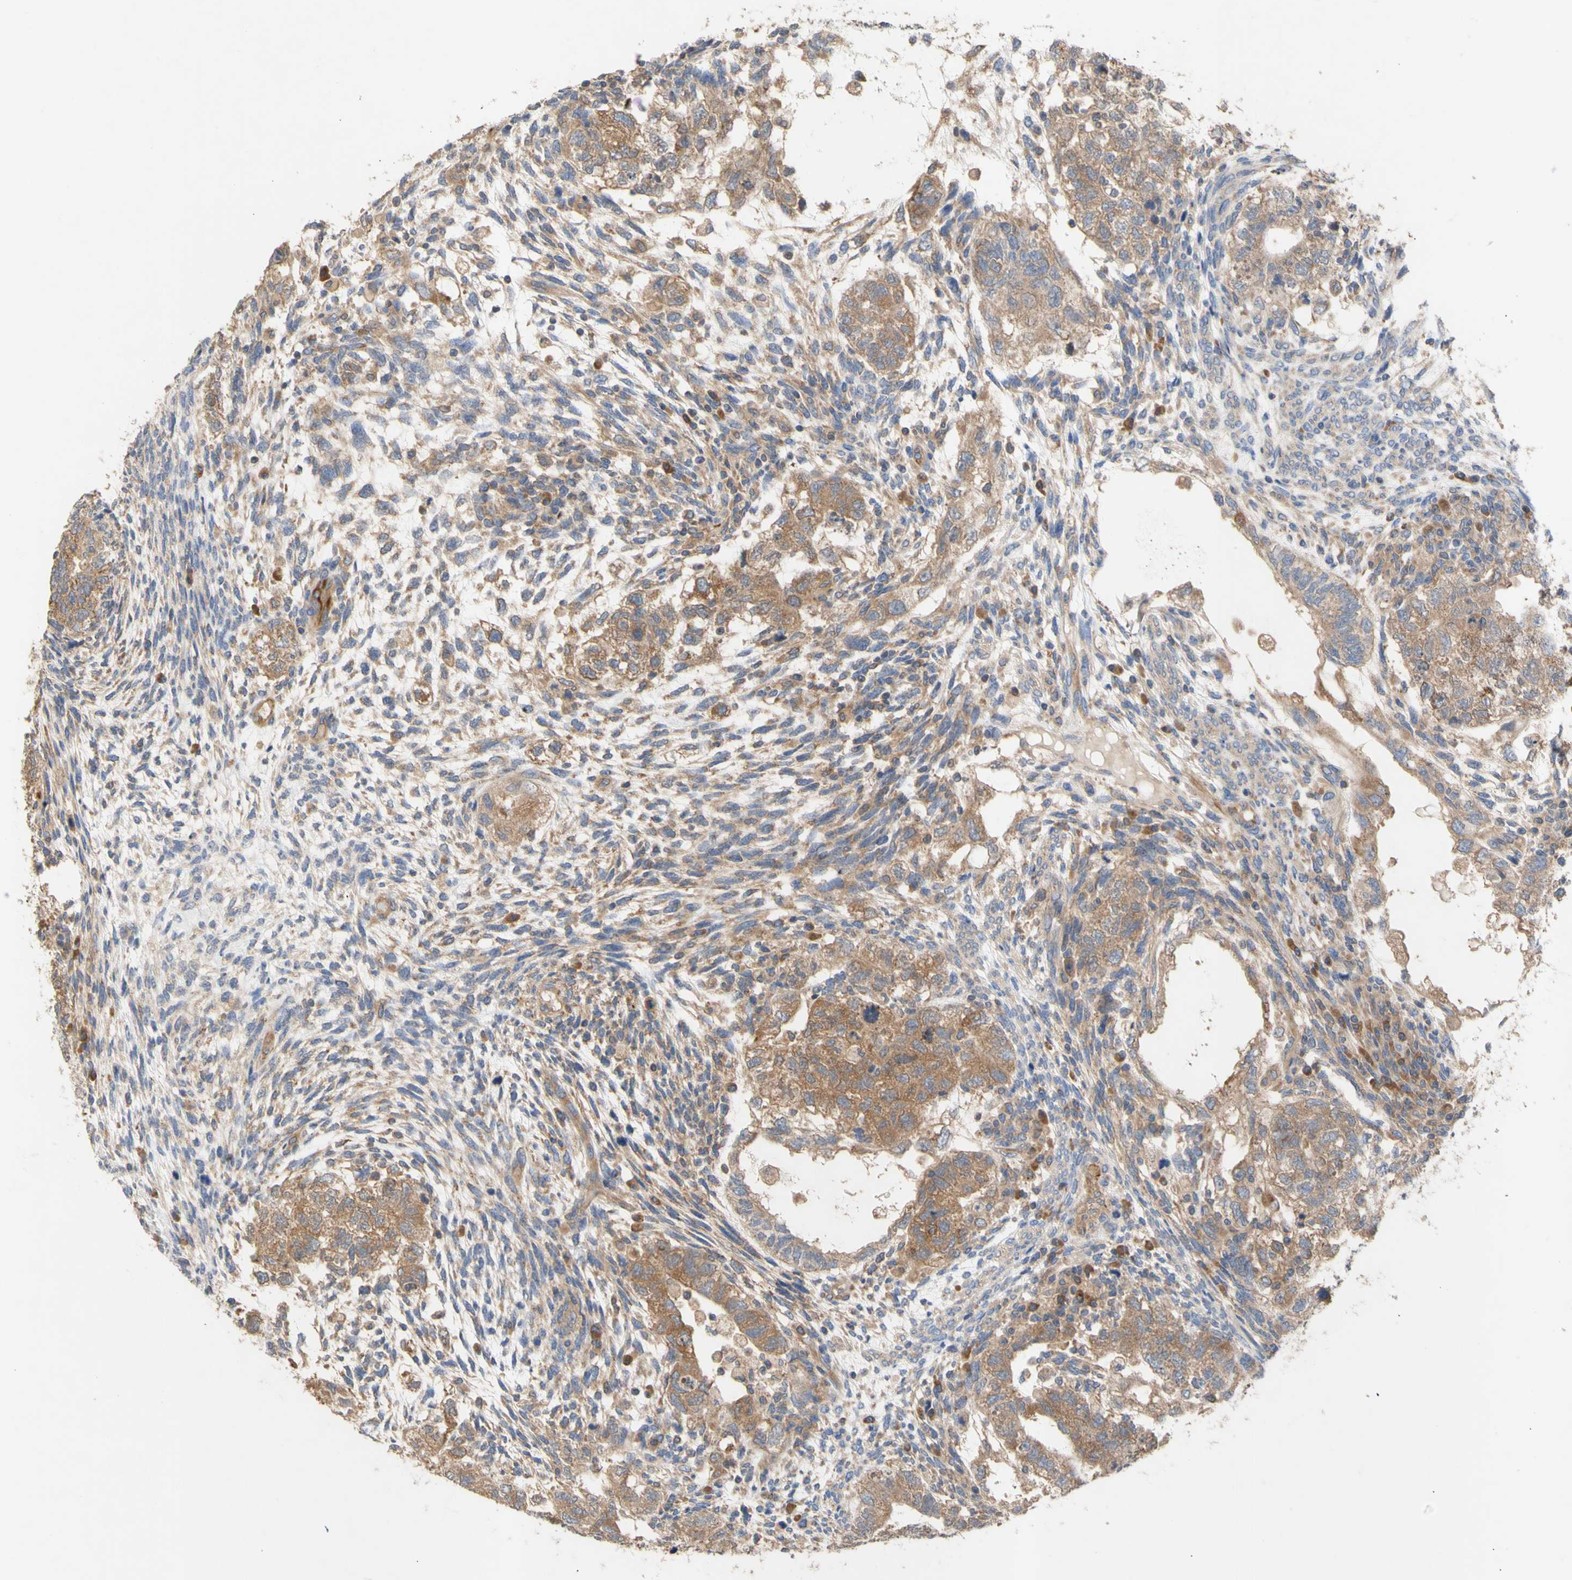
{"staining": {"intensity": "moderate", "quantity": ">75%", "location": "cytoplasmic/membranous"}, "tissue": "testis cancer", "cell_type": "Tumor cells", "image_type": "cancer", "snomed": [{"axis": "morphology", "description": "Normal tissue, NOS"}, {"axis": "morphology", "description": "Carcinoma, Embryonal, NOS"}, {"axis": "topography", "description": "Testis"}], "caption": "Immunohistochemistry image of embryonal carcinoma (testis) stained for a protein (brown), which displays medium levels of moderate cytoplasmic/membranous expression in approximately >75% of tumor cells.", "gene": "EIF2S3", "patient": {"sex": "male", "age": 36}}